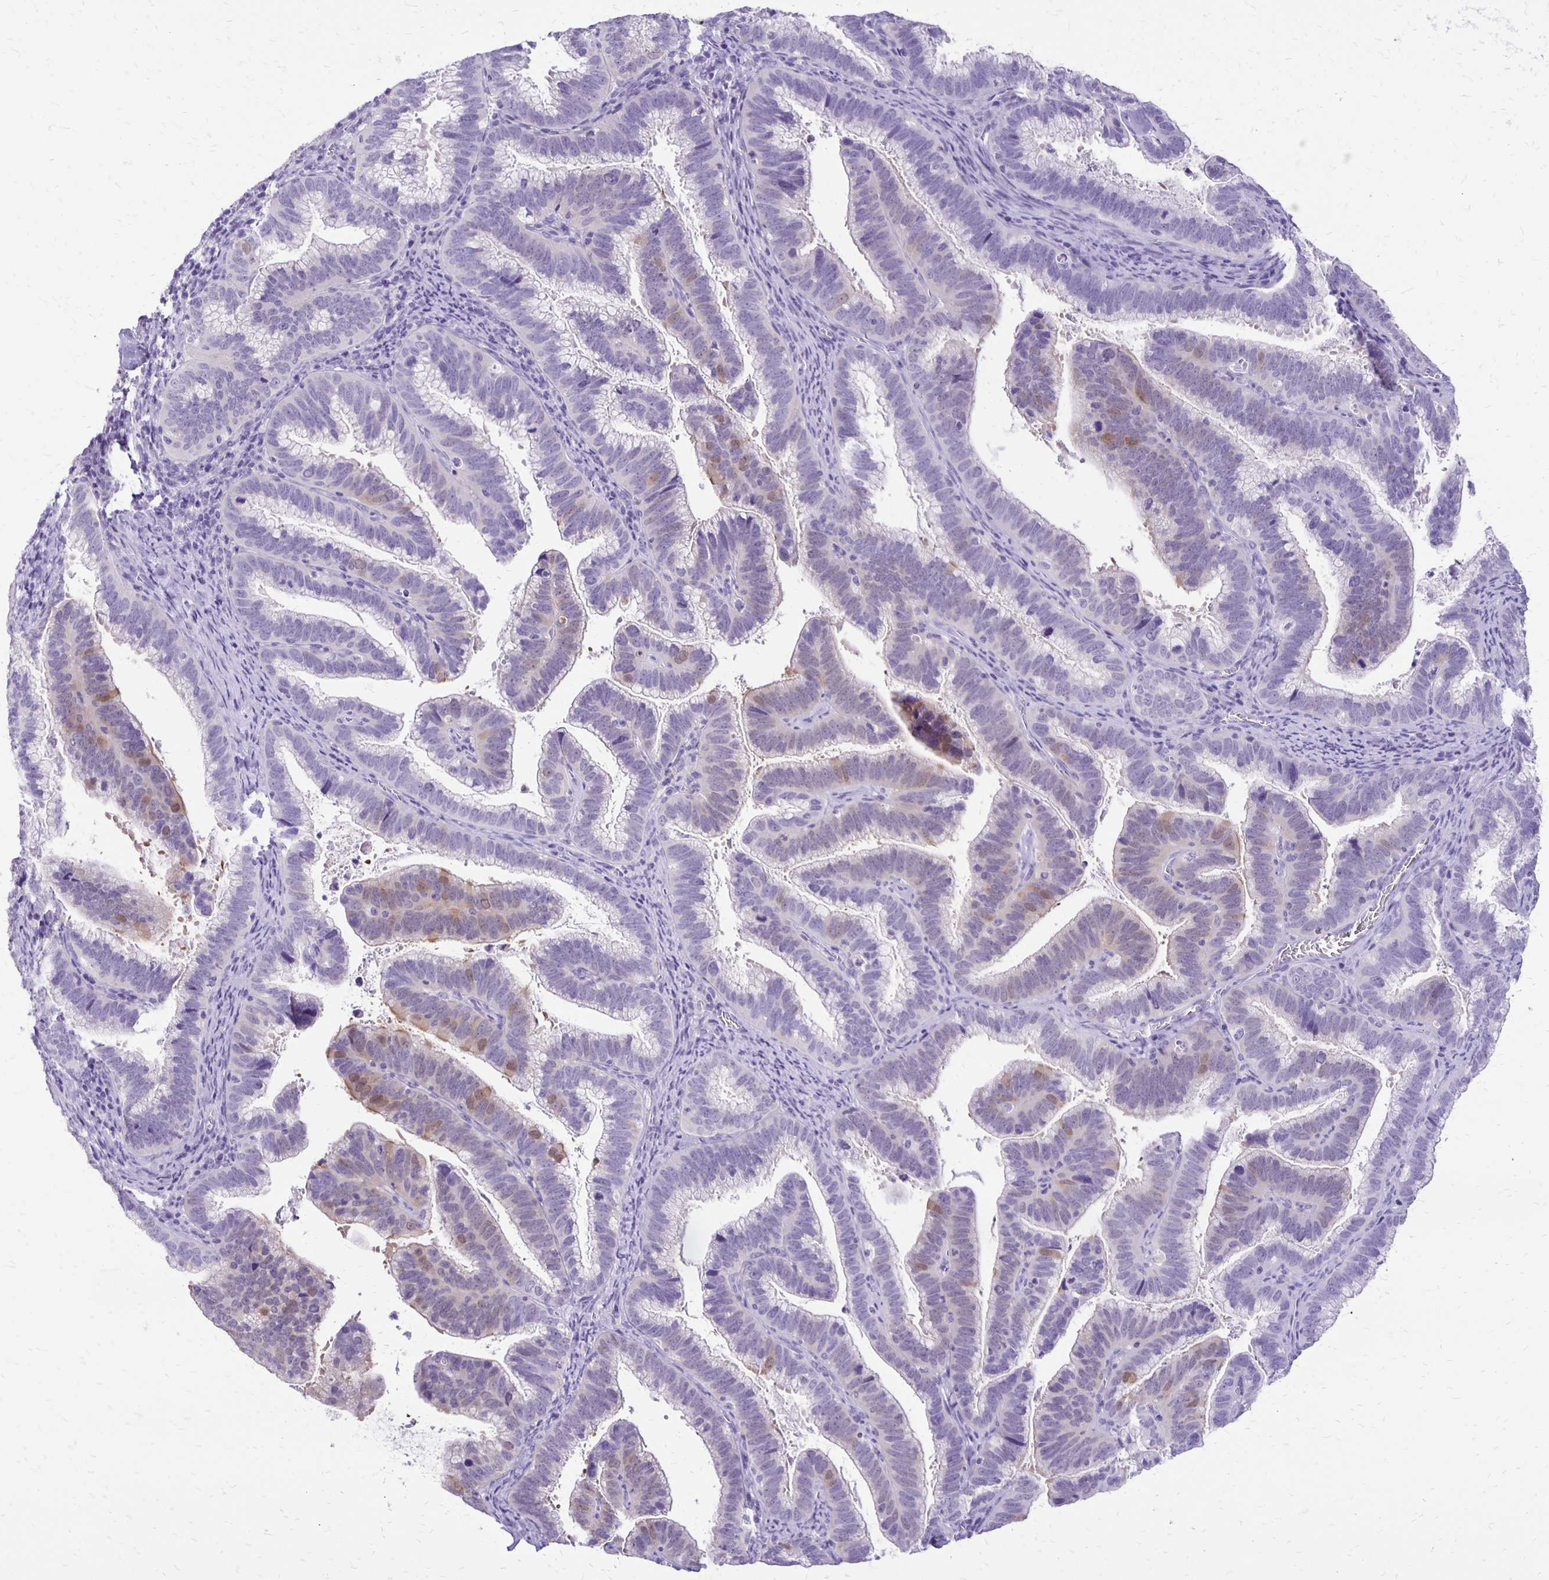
{"staining": {"intensity": "weak", "quantity": "<25%", "location": "cytoplasmic/membranous"}, "tissue": "cervical cancer", "cell_type": "Tumor cells", "image_type": "cancer", "snomed": [{"axis": "morphology", "description": "Adenocarcinoma, NOS"}, {"axis": "topography", "description": "Cervix"}], "caption": "This histopathology image is of cervical cancer stained with immunohistochemistry to label a protein in brown with the nuclei are counter-stained blue. There is no positivity in tumor cells.", "gene": "ANKRD45", "patient": {"sex": "female", "age": 61}}